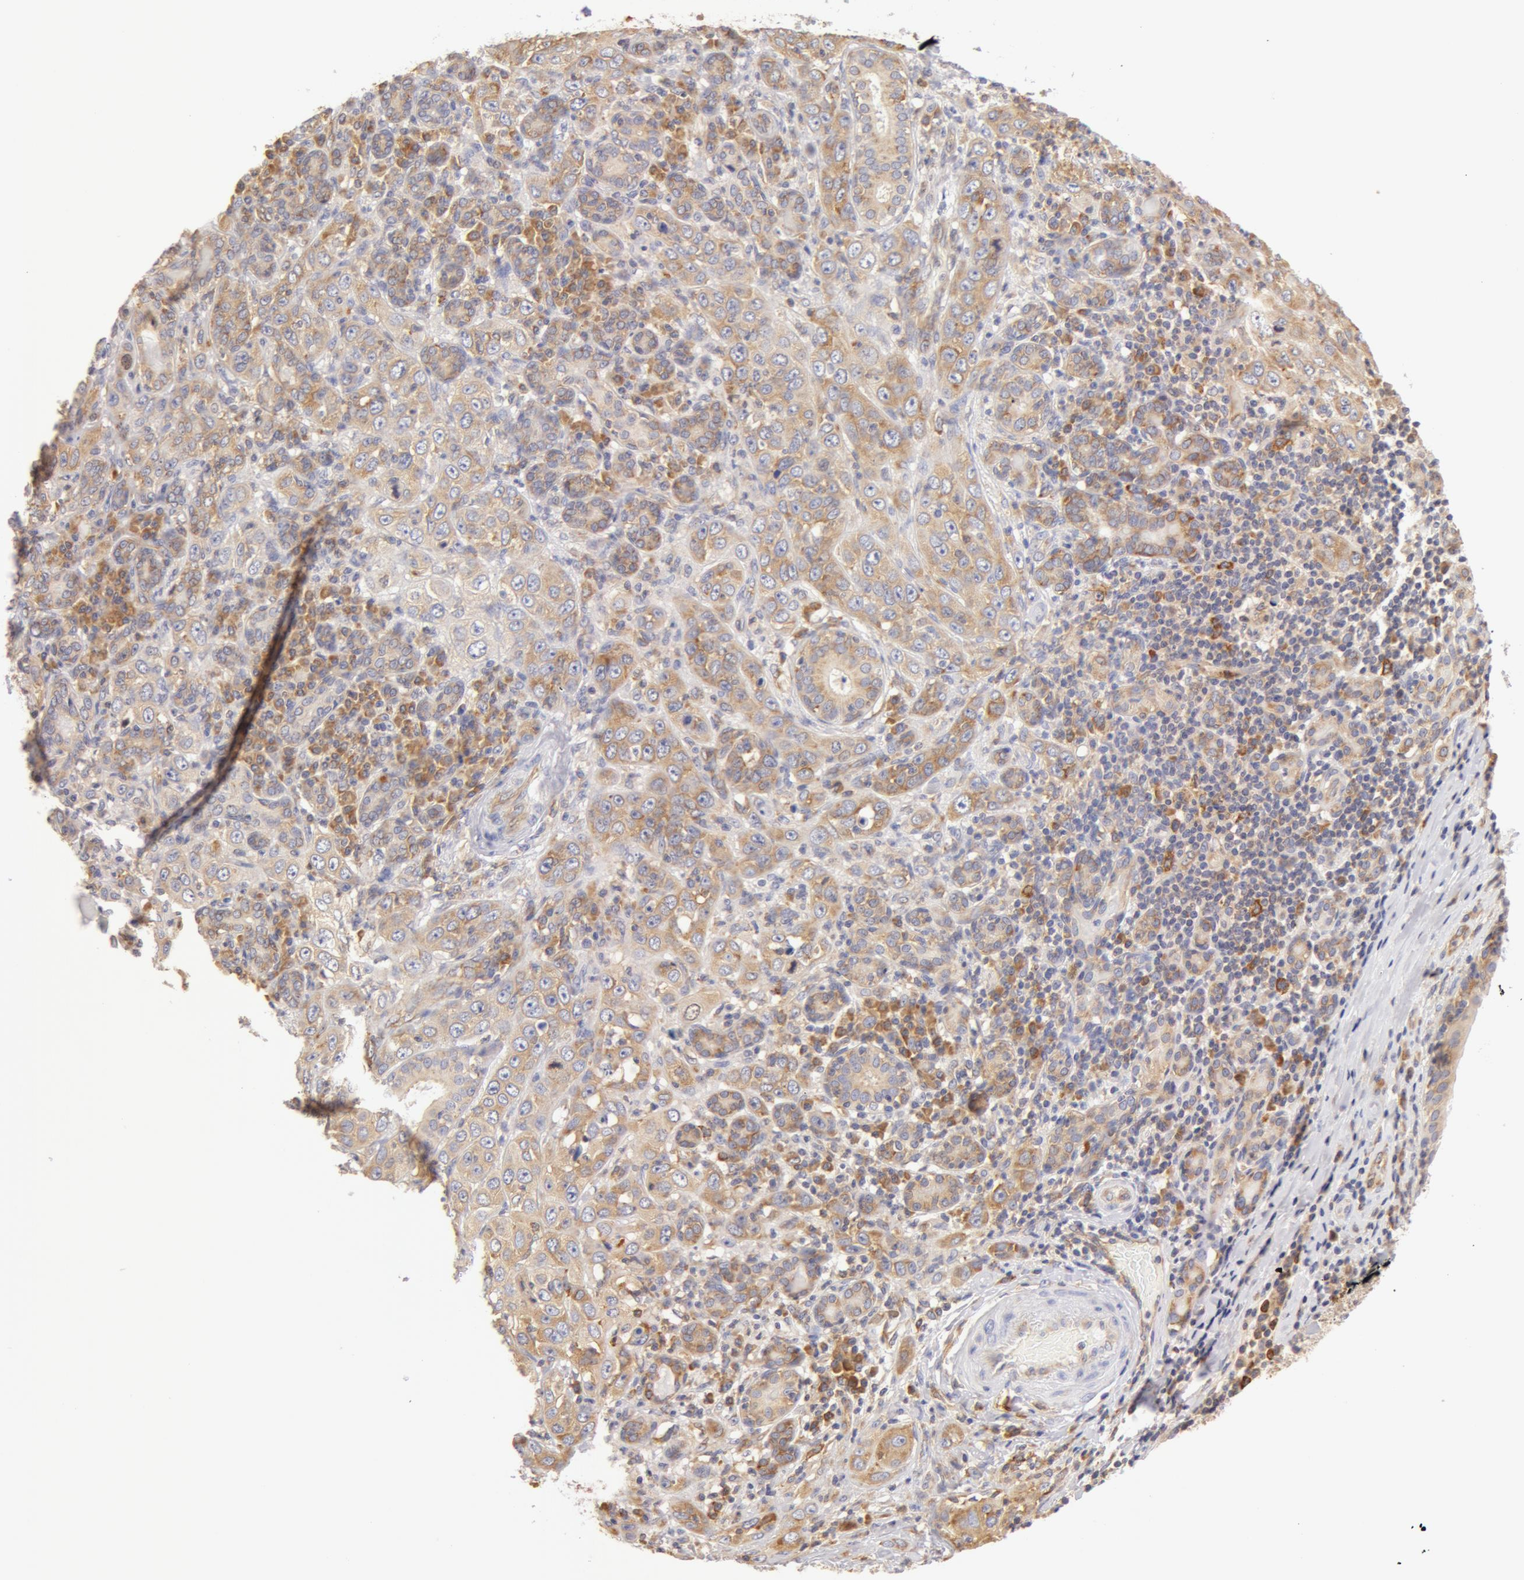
{"staining": {"intensity": "weak", "quantity": "<25%", "location": "cytoplasmic/membranous"}, "tissue": "skin cancer", "cell_type": "Tumor cells", "image_type": "cancer", "snomed": [{"axis": "morphology", "description": "Squamous cell carcinoma, NOS"}, {"axis": "topography", "description": "Skin"}], "caption": "A high-resolution histopathology image shows IHC staining of skin cancer, which exhibits no significant positivity in tumor cells.", "gene": "DDX3Y", "patient": {"sex": "male", "age": 84}}